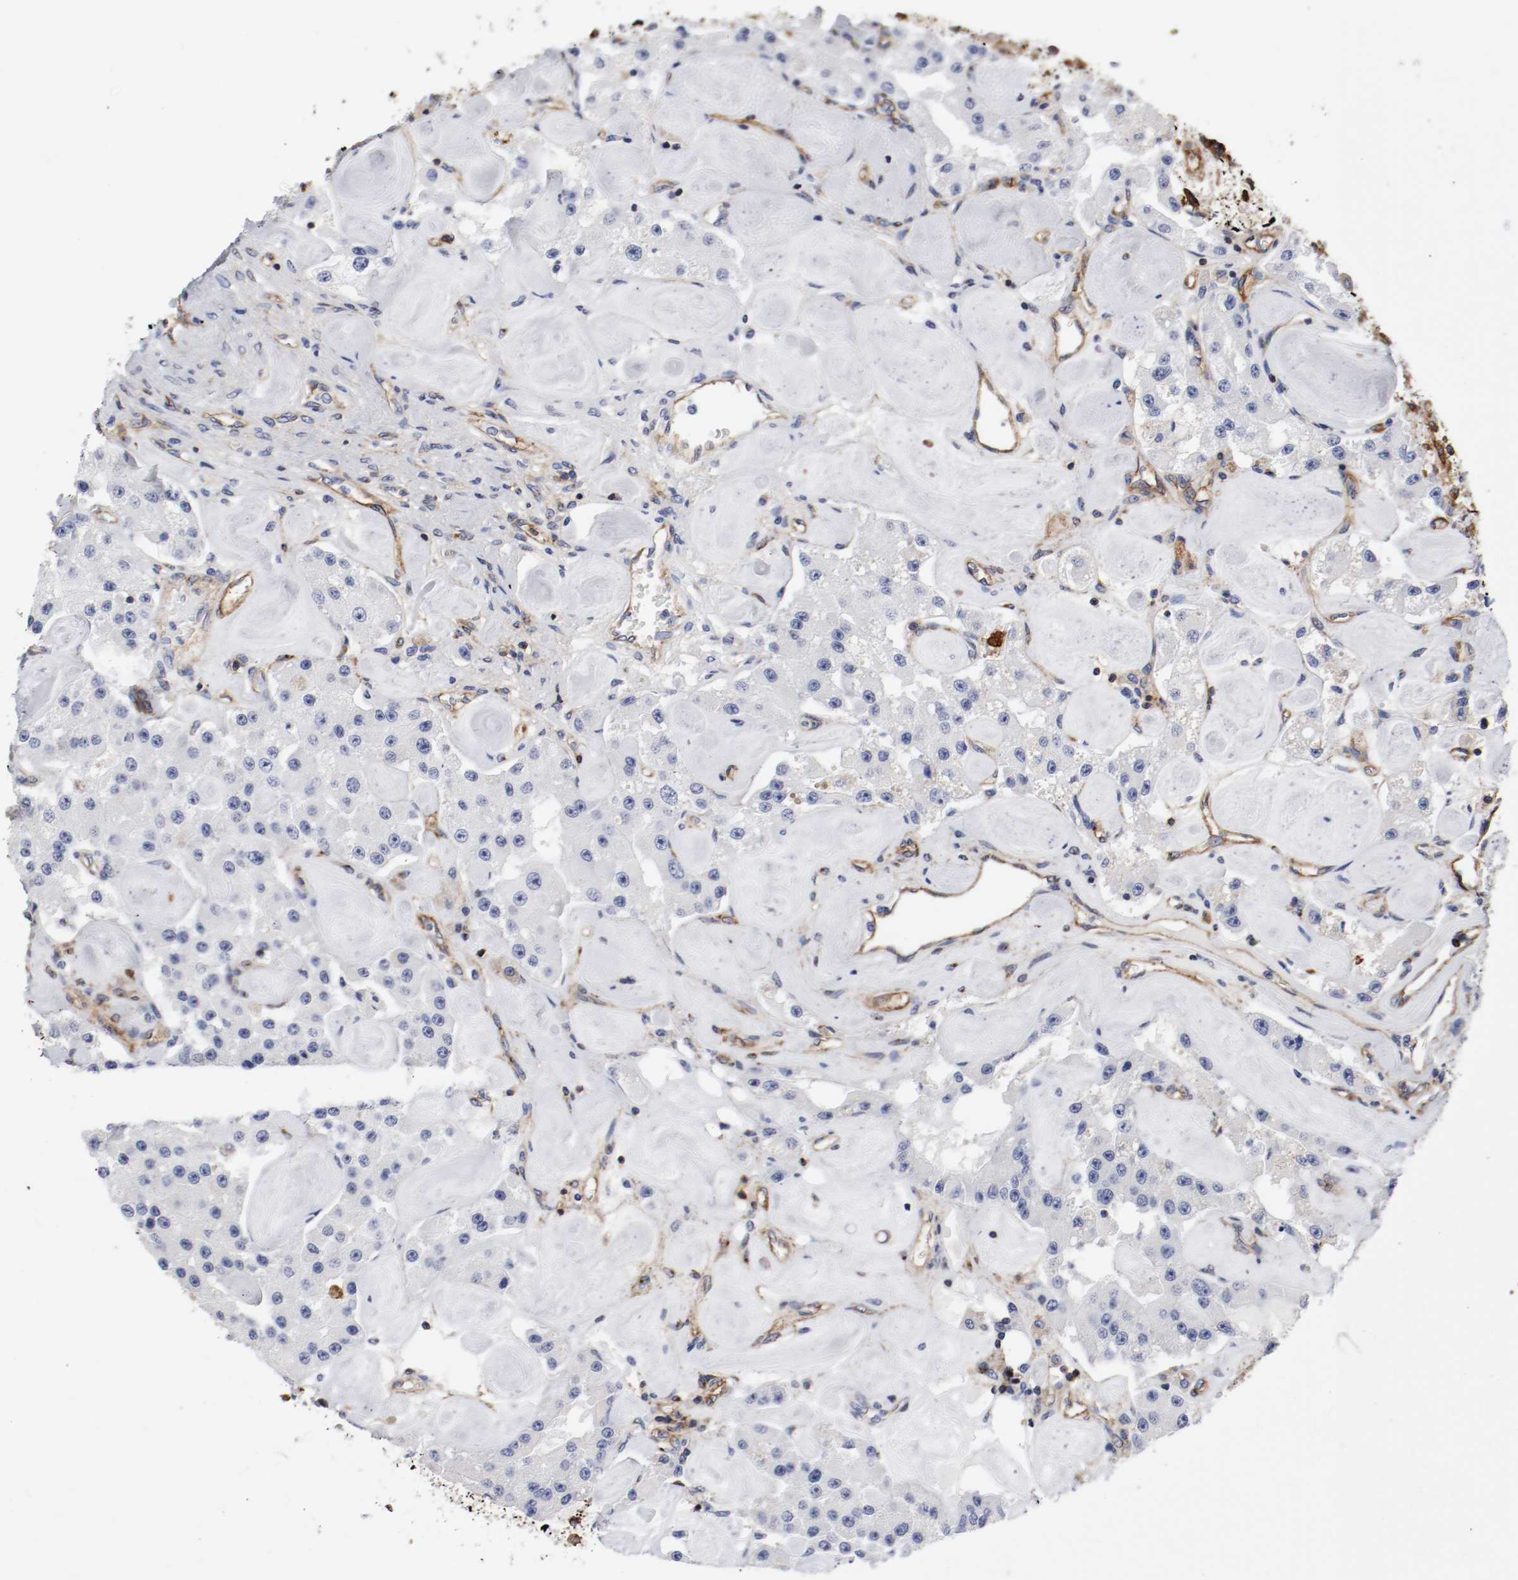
{"staining": {"intensity": "negative", "quantity": "none", "location": "none"}, "tissue": "carcinoid", "cell_type": "Tumor cells", "image_type": "cancer", "snomed": [{"axis": "morphology", "description": "Carcinoid, malignant, NOS"}, {"axis": "topography", "description": "Pancreas"}], "caption": "DAB immunohistochemical staining of human carcinoid exhibits no significant staining in tumor cells. (Stains: DAB IHC with hematoxylin counter stain, Microscopy: brightfield microscopy at high magnification).", "gene": "IFITM1", "patient": {"sex": "male", "age": 41}}